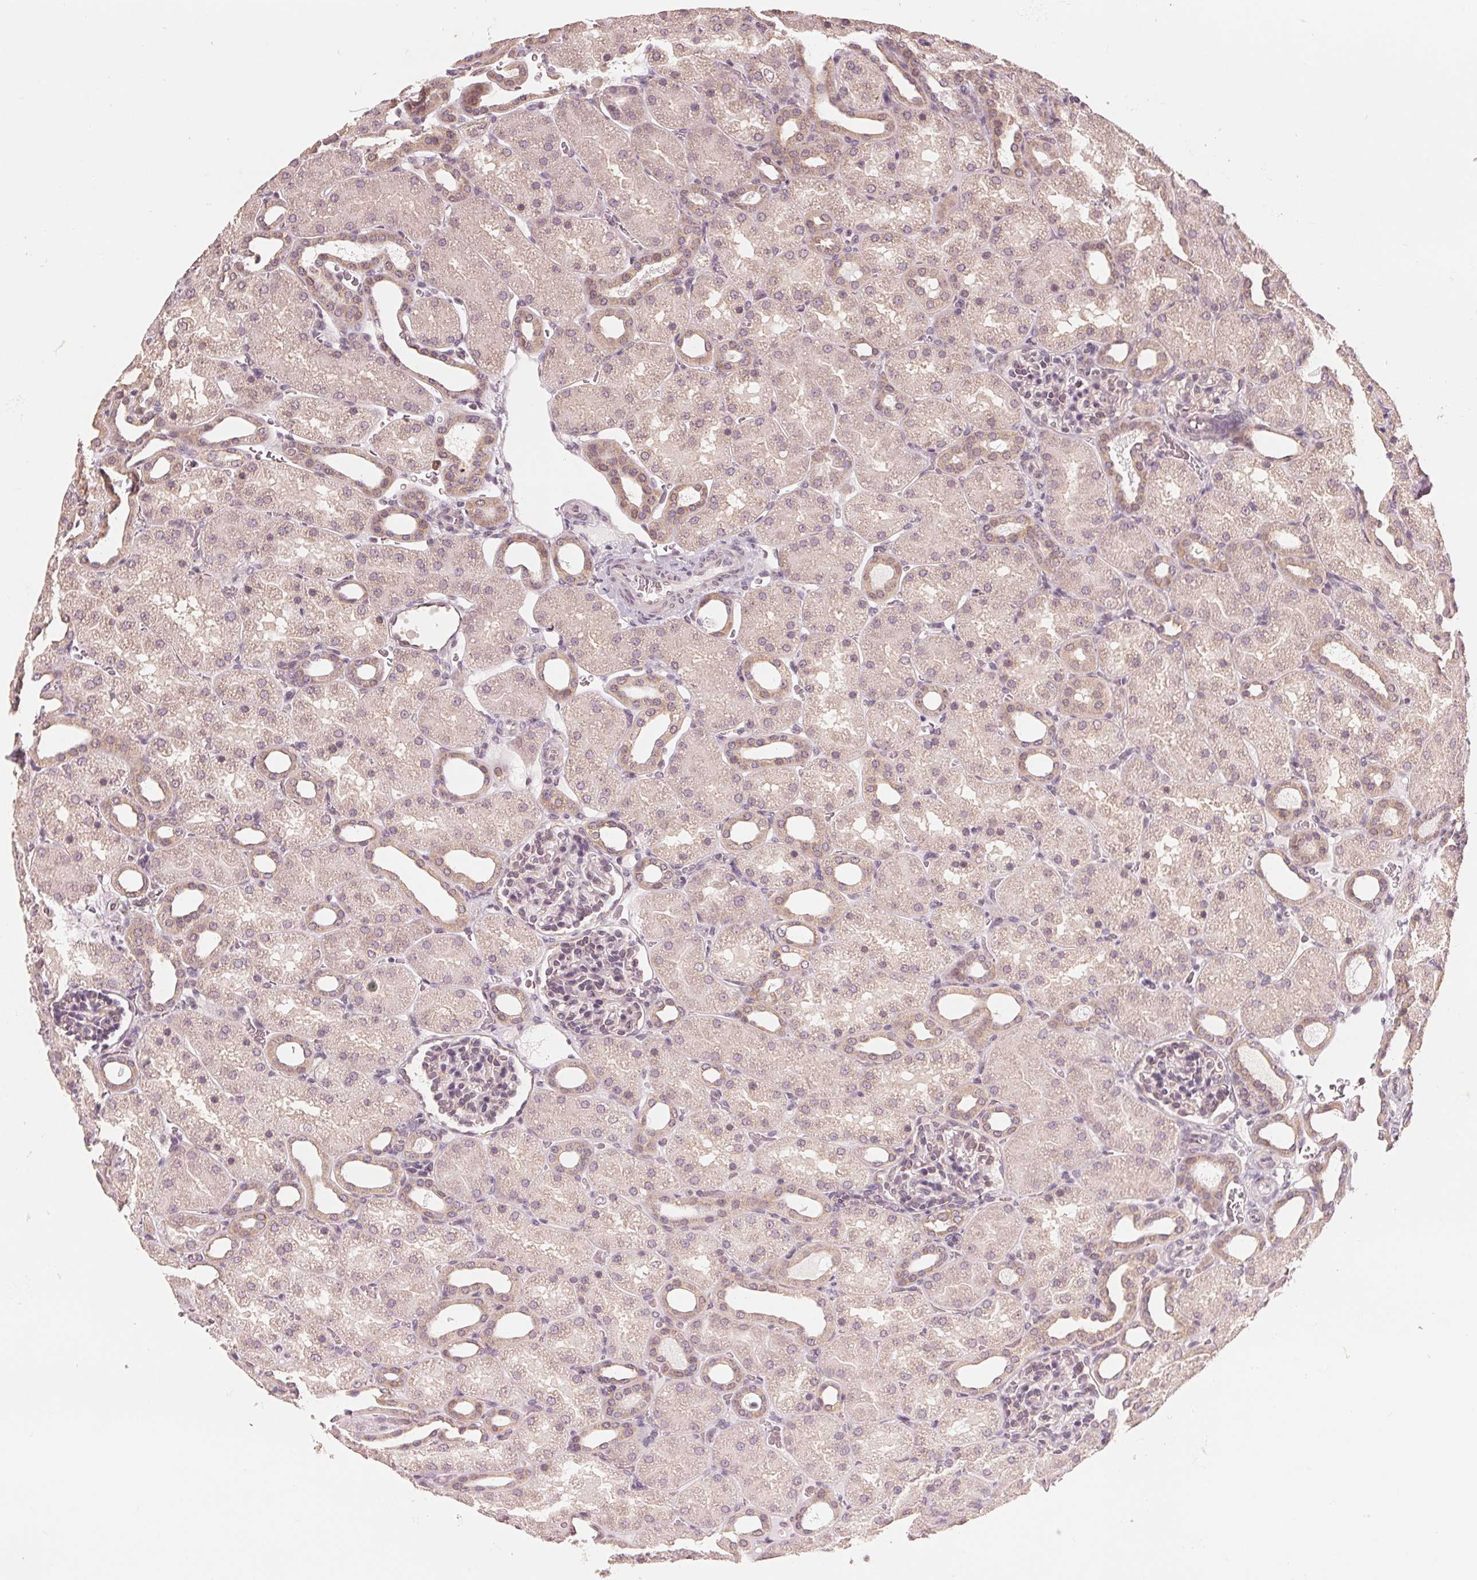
{"staining": {"intensity": "moderate", "quantity": "<25%", "location": "cytoplasmic/membranous"}, "tissue": "kidney", "cell_type": "Cells in glomeruli", "image_type": "normal", "snomed": [{"axis": "morphology", "description": "Normal tissue, NOS"}, {"axis": "topography", "description": "Kidney"}], "caption": "This photomicrograph demonstrates benign kidney stained with immunohistochemistry to label a protein in brown. The cytoplasmic/membranous of cells in glomeruli show moderate positivity for the protein. Nuclei are counter-stained blue.", "gene": "GIGYF2", "patient": {"sex": "male", "age": 2}}